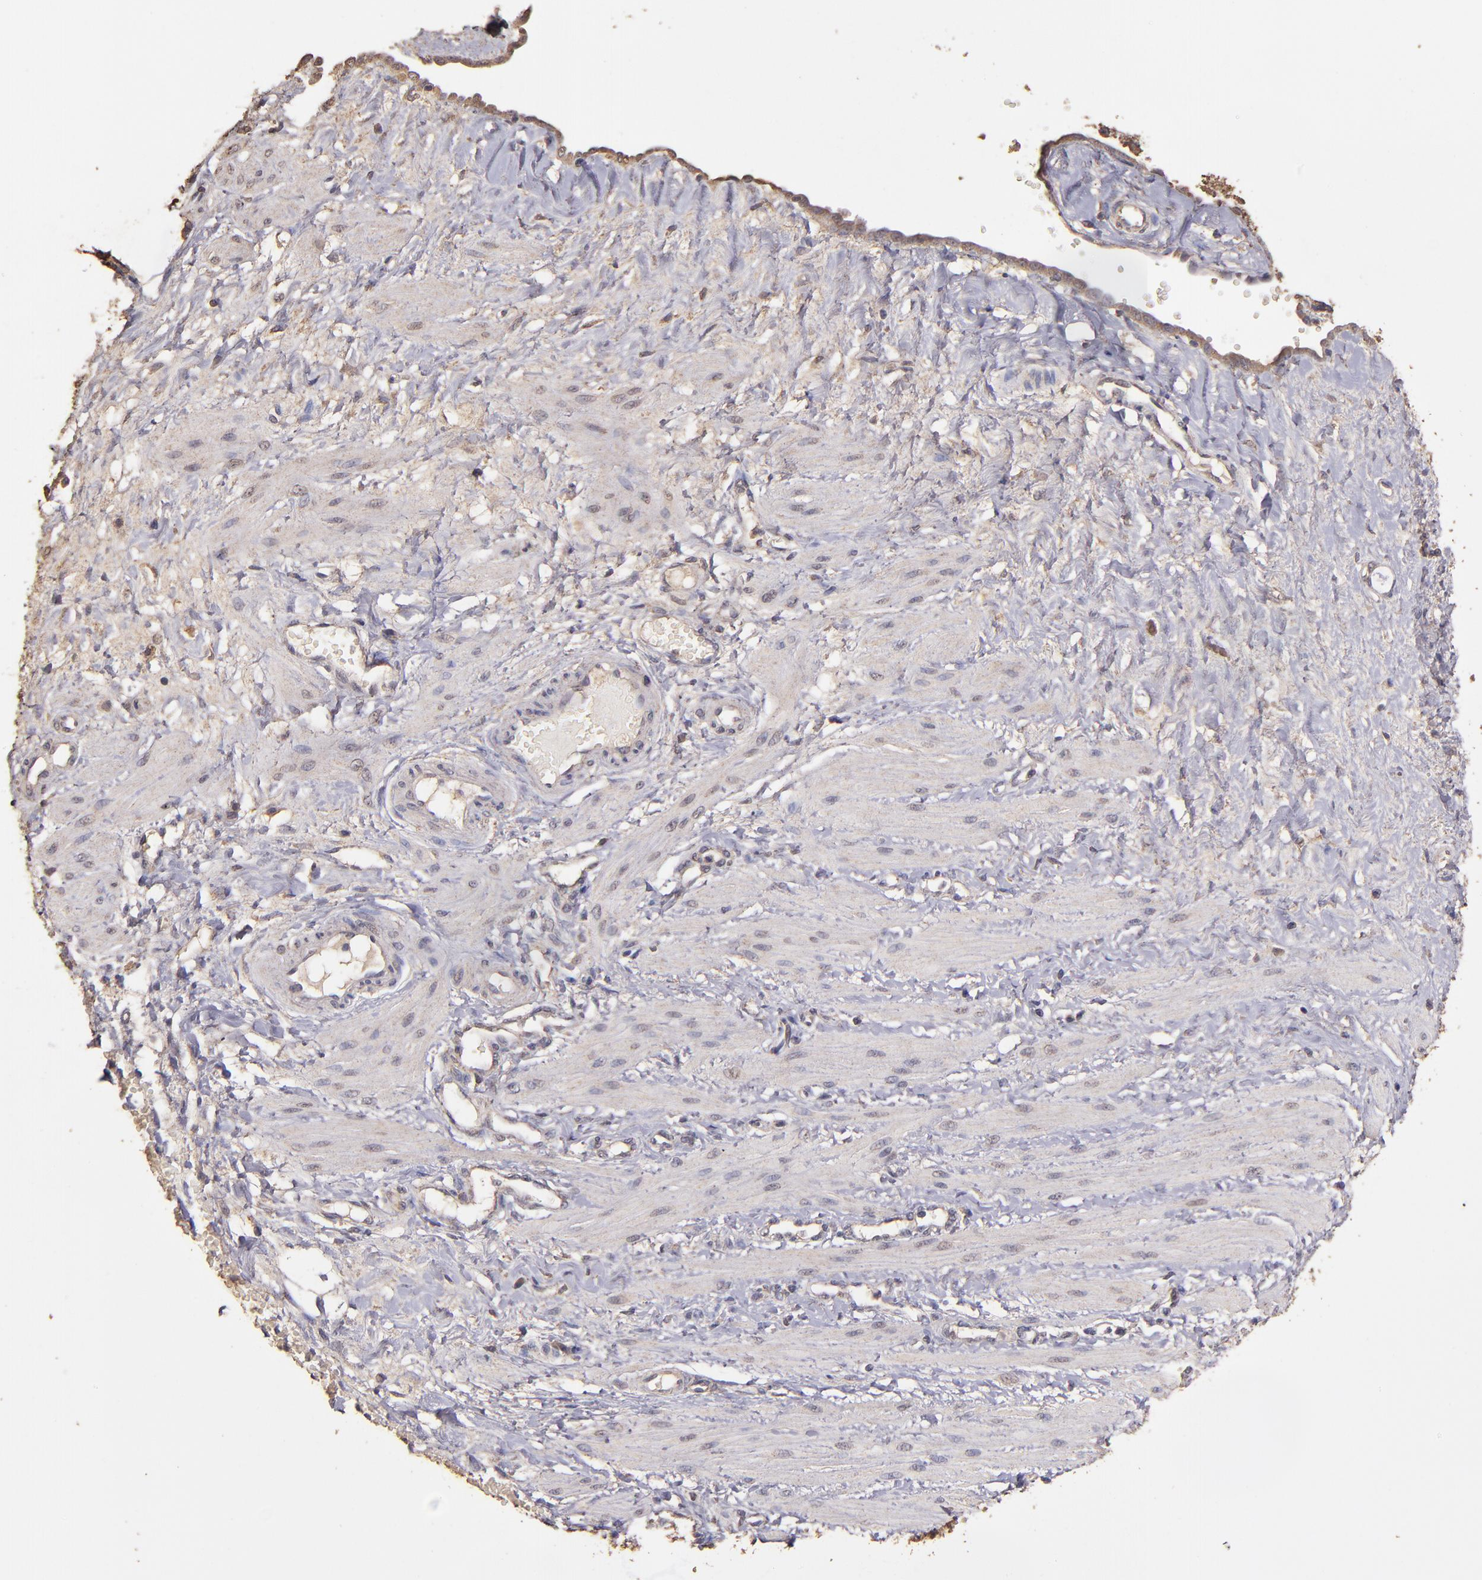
{"staining": {"intensity": "moderate", "quantity": ">75%", "location": "cytoplasmic/membranous"}, "tissue": "ovarian cancer", "cell_type": "Tumor cells", "image_type": "cancer", "snomed": [{"axis": "morphology", "description": "Normal tissue, NOS"}, {"axis": "morphology", "description": "Cystadenocarcinoma, serous, NOS"}, {"axis": "topography", "description": "Ovary"}], "caption": "Protein expression analysis of human serous cystadenocarcinoma (ovarian) reveals moderate cytoplasmic/membranous expression in about >75% of tumor cells.", "gene": "HECTD1", "patient": {"sex": "female", "age": 62}}